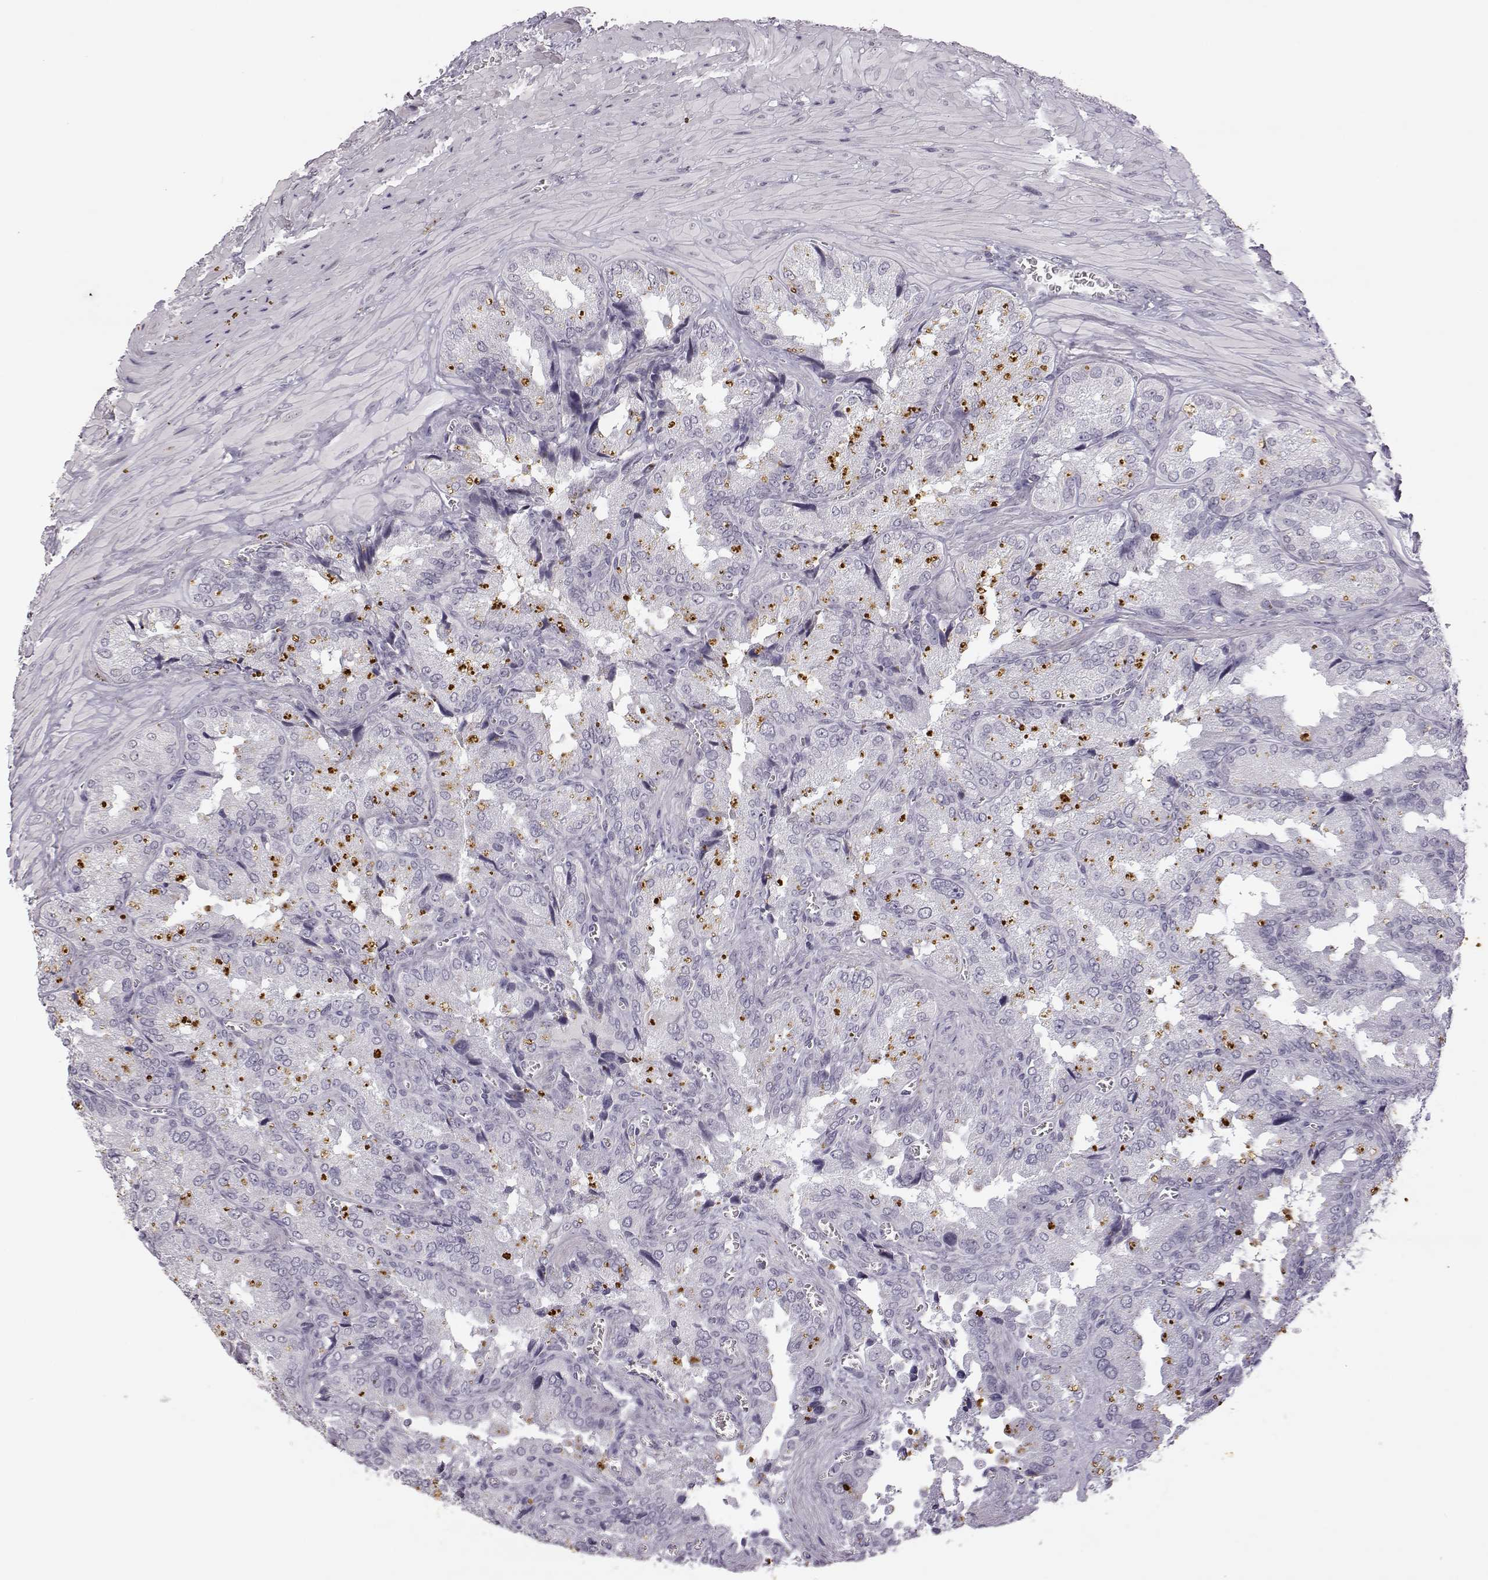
{"staining": {"intensity": "negative", "quantity": "none", "location": "none"}, "tissue": "seminal vesicle", "cell_type": "Glandular cells", "image_type": "normal", "snomed": [{"axis": "morphology", "description": "Normal tissue, NOS"}, {"axis": "topography", "description": "Seminal veicle"}], "caption": "A high-resolution photomicrograph shows immunohistochemistry staining of normal seminal vesicle, which exhibits no significant expression in glandular cells.", "gene": "VGF", "patient": {"sex": "male", "age": 37}}